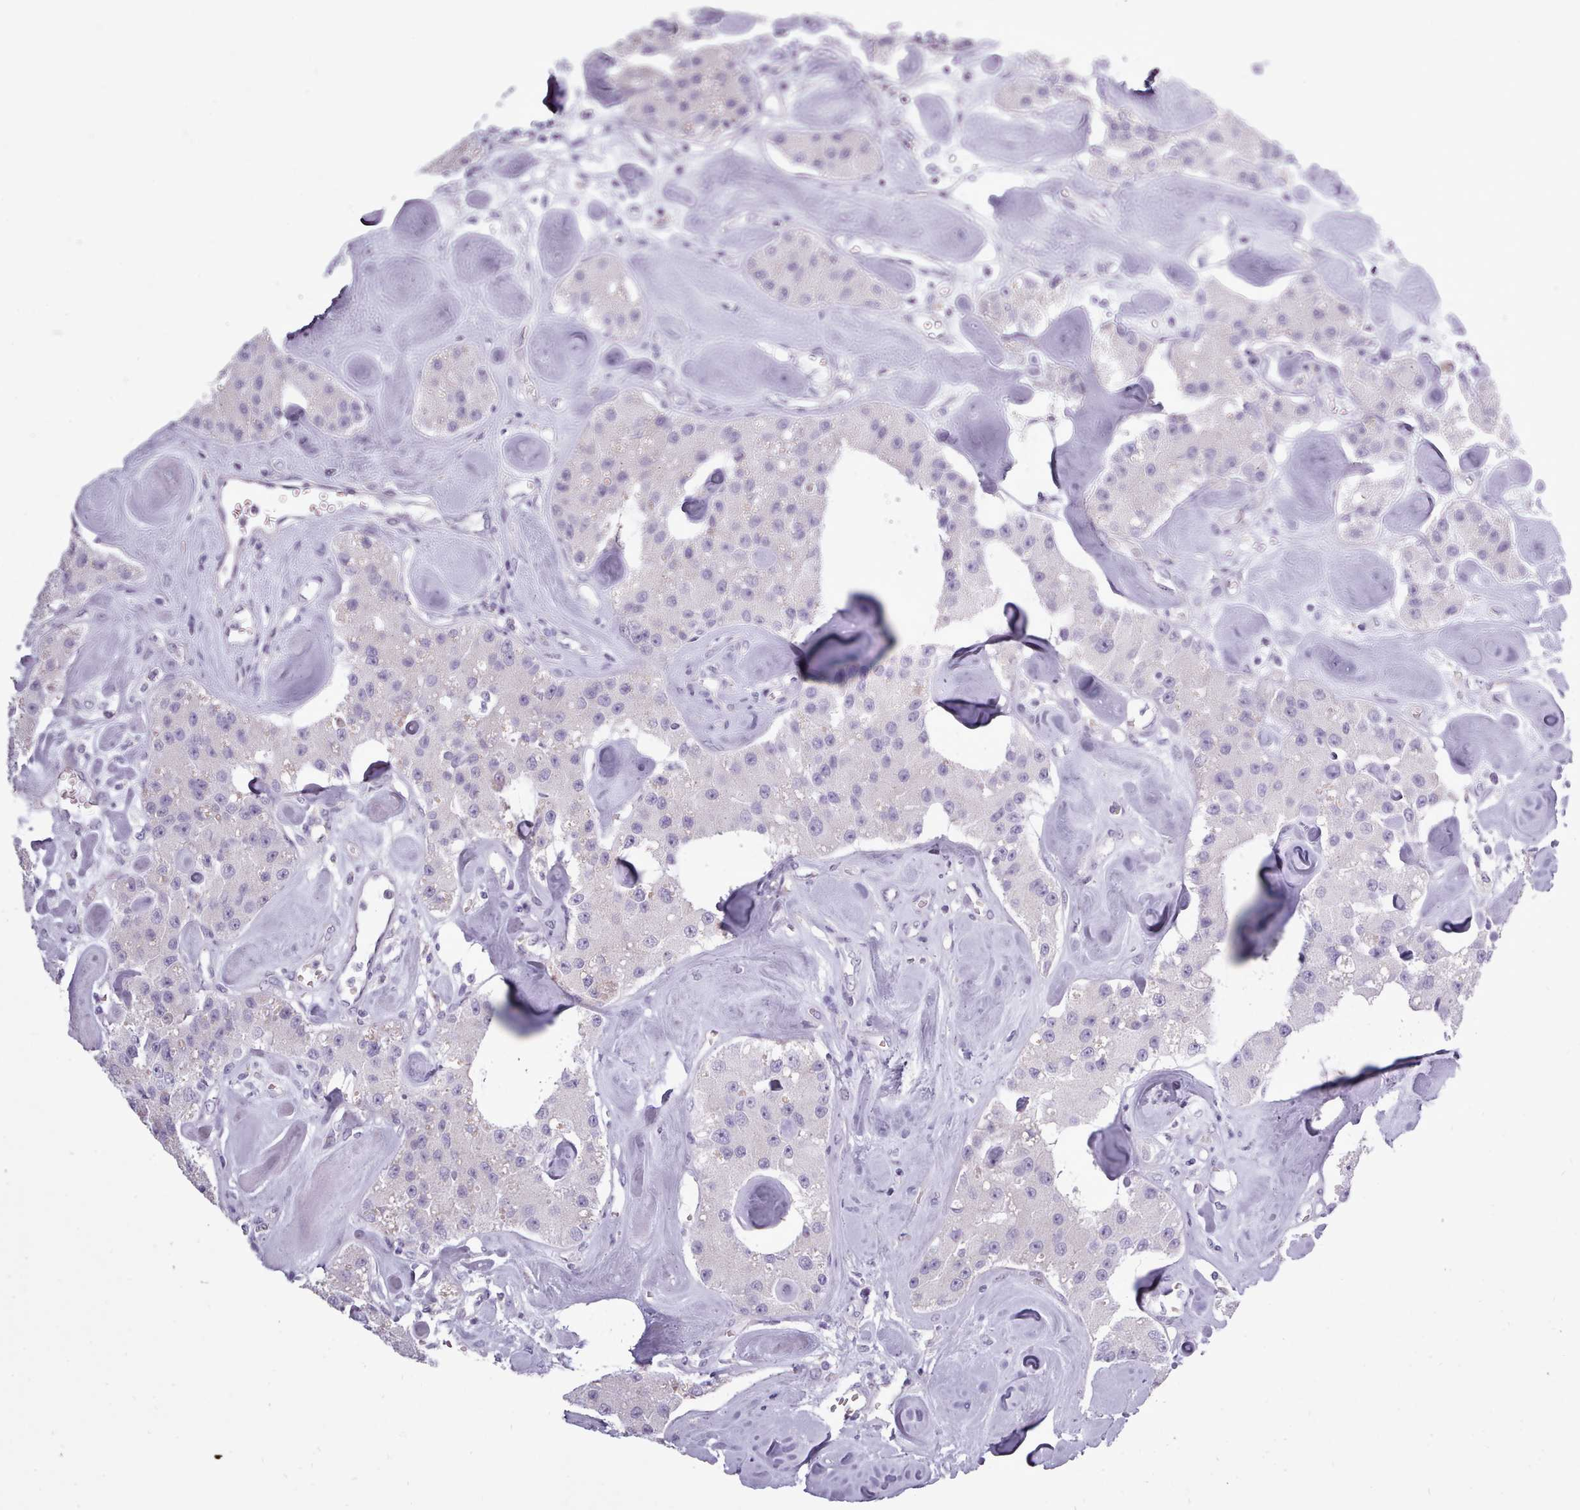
{"staining": {"intensity": "negative", "quantity": "none", "location": "none"}, "tissue": "carcinoid", "cell_type": "Tumor cells", "image_type": "cancer", "snomed": [{"axis": "morphology", "description": "Carcinoid, malignant, NOS"}, {"axis": "topography", "description": "Pancreas"}], "caption": "The photomicrograph reveals no significant staining in tumor cells of carcinoid (malignant). (DAB (3,3'-diaminobenzidine) immunohistochemistry (IHC), high magnification).", "gene": "BDKRB2", "patient": {"sex": "male", "age": 41}}